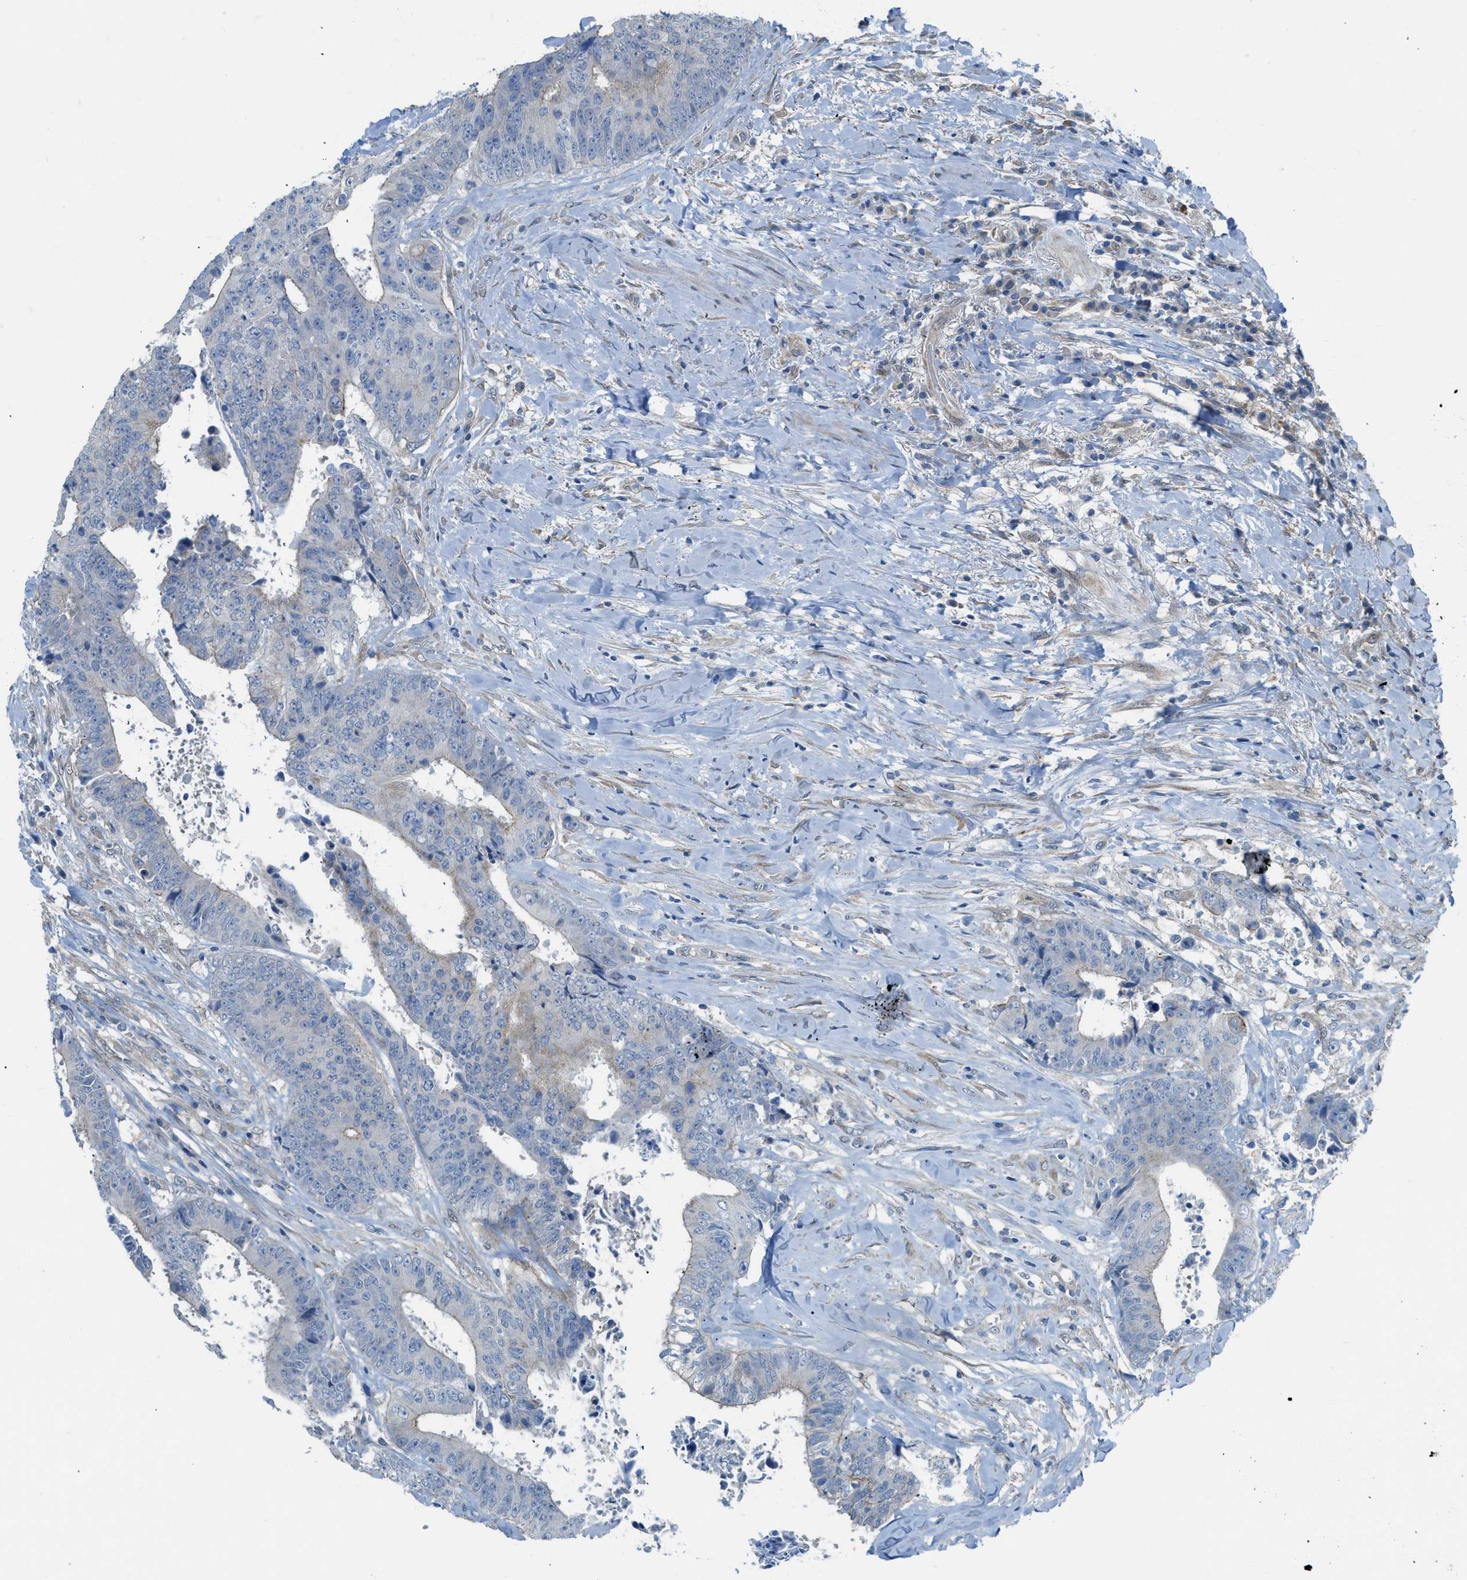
{"staining": {"intensity": "moderate", "quantity": "<25%", "location": "cytoplasmic/membranous"}, "tissue": "colorectal cancer", "cell_type": "Tumor cells", "image_type": "cancer", "snomed": [{"axis": "morphology", "description": "Adenocarcinoma, NOS"}, {"axis": "topography", "description": "Rectum"}], "caption": "Immunohistochemical staining of colorectal cancer demonstrates low levels of moderate cytoplasmic/membranous expression in about <25% of tumor cells.", "gene": "PRKN", "patient": {"sex": "male", "age": 72}}